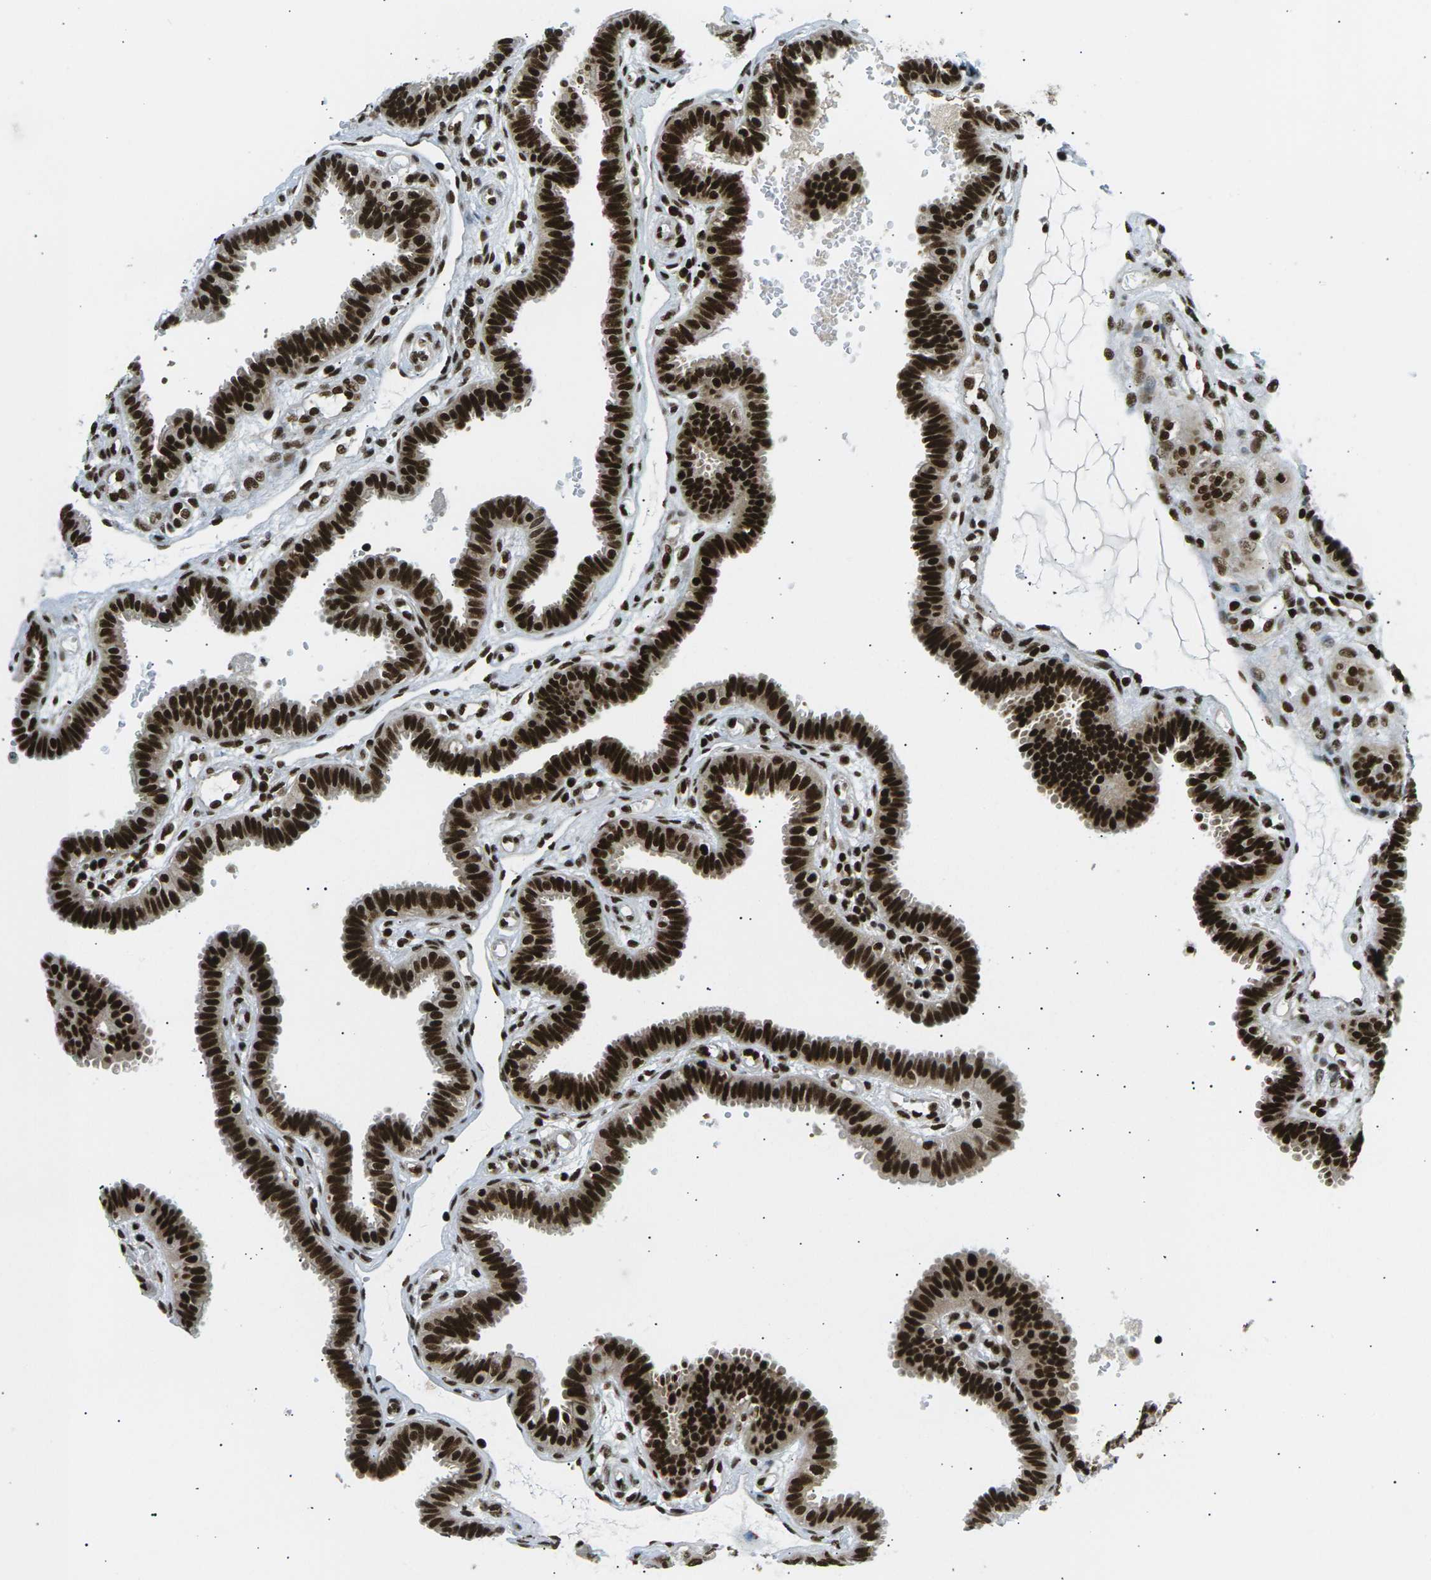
{"staining": {"intensity": "strong", "quantity": ">75%", "location": "nuclear"}, "tissue": "fallopian tube", "cell_type": "Glandular cells", "image_type": "normal", "snomed": [{"axis": "morphology", "description": "Normal tissue, NOS"}, {"axis": "topography", "description": "Fallopian tube"}], "caption": "Immunohistochemistry (IHC) staining of benign fallopian tube, which exhibits high levels of strong nuclear staining in approximately >75% of glandular cells indicating strong nuclear protein staining. The staining was performed using DAB (brown) for protein detection and nuclei were counterstained in hematoxylin (blue).", "gene": "RPA2", "patient": {"sex": "female", "age": 32}}